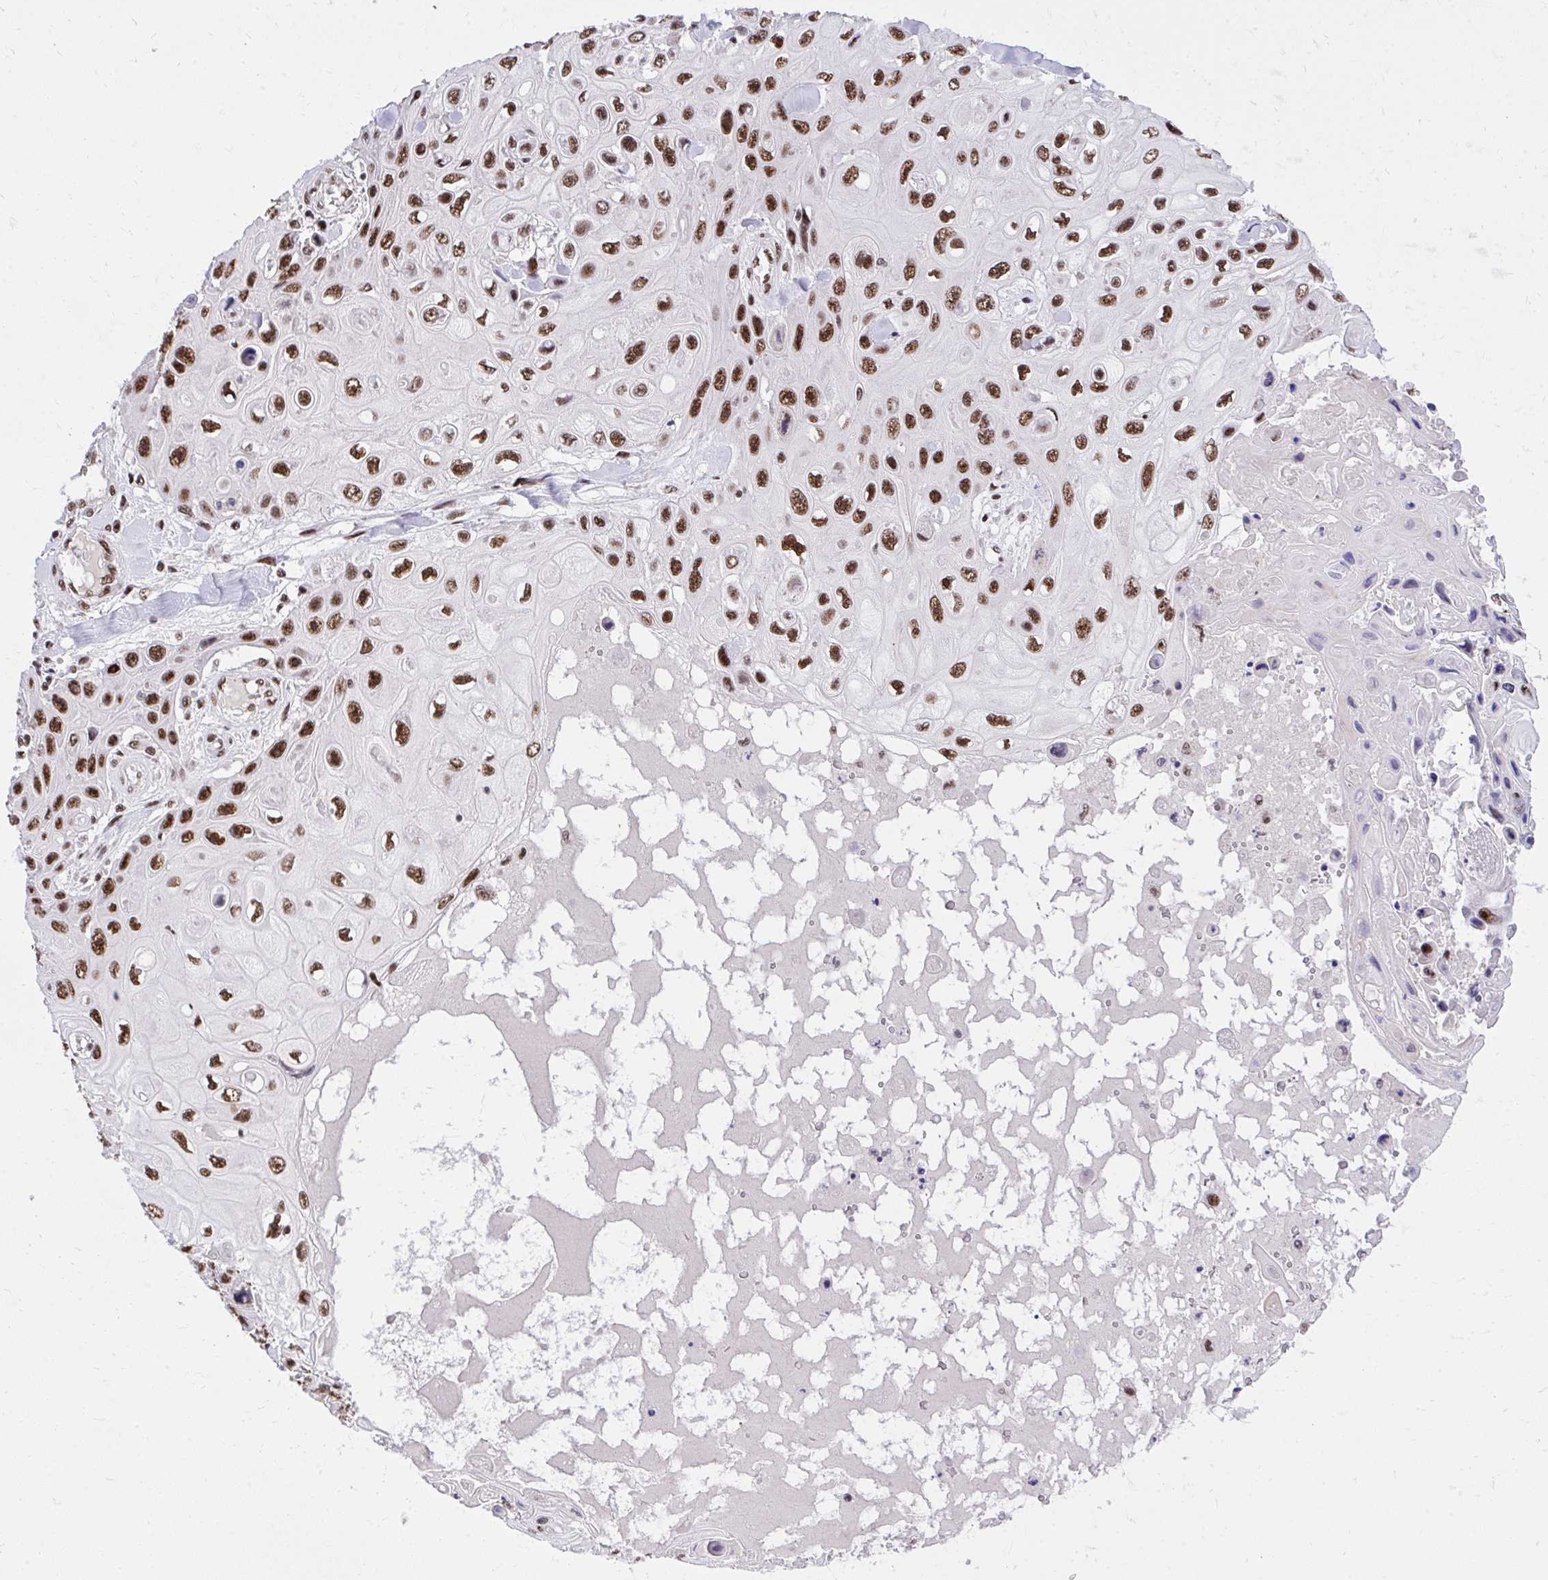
{"staining": {"intensity": "strong", "quantity": ">75%", "location": "nuclear"}, "tissue": "skin cancer", "cell_type": "Tumor cells", "image_type": "cancer", "snomed": [{"axis": "morphology", "description": "Squamous cell carcinoma, NOS"}, {"axis": "topography", "description": "Skin"}], "caption": "Protein staining demonstrates strong nuclear expression in approximately >75% of tumor cells in skin cancer.", "gene": "SYNE4", "patient": {"sex": "male", "age": 82}}